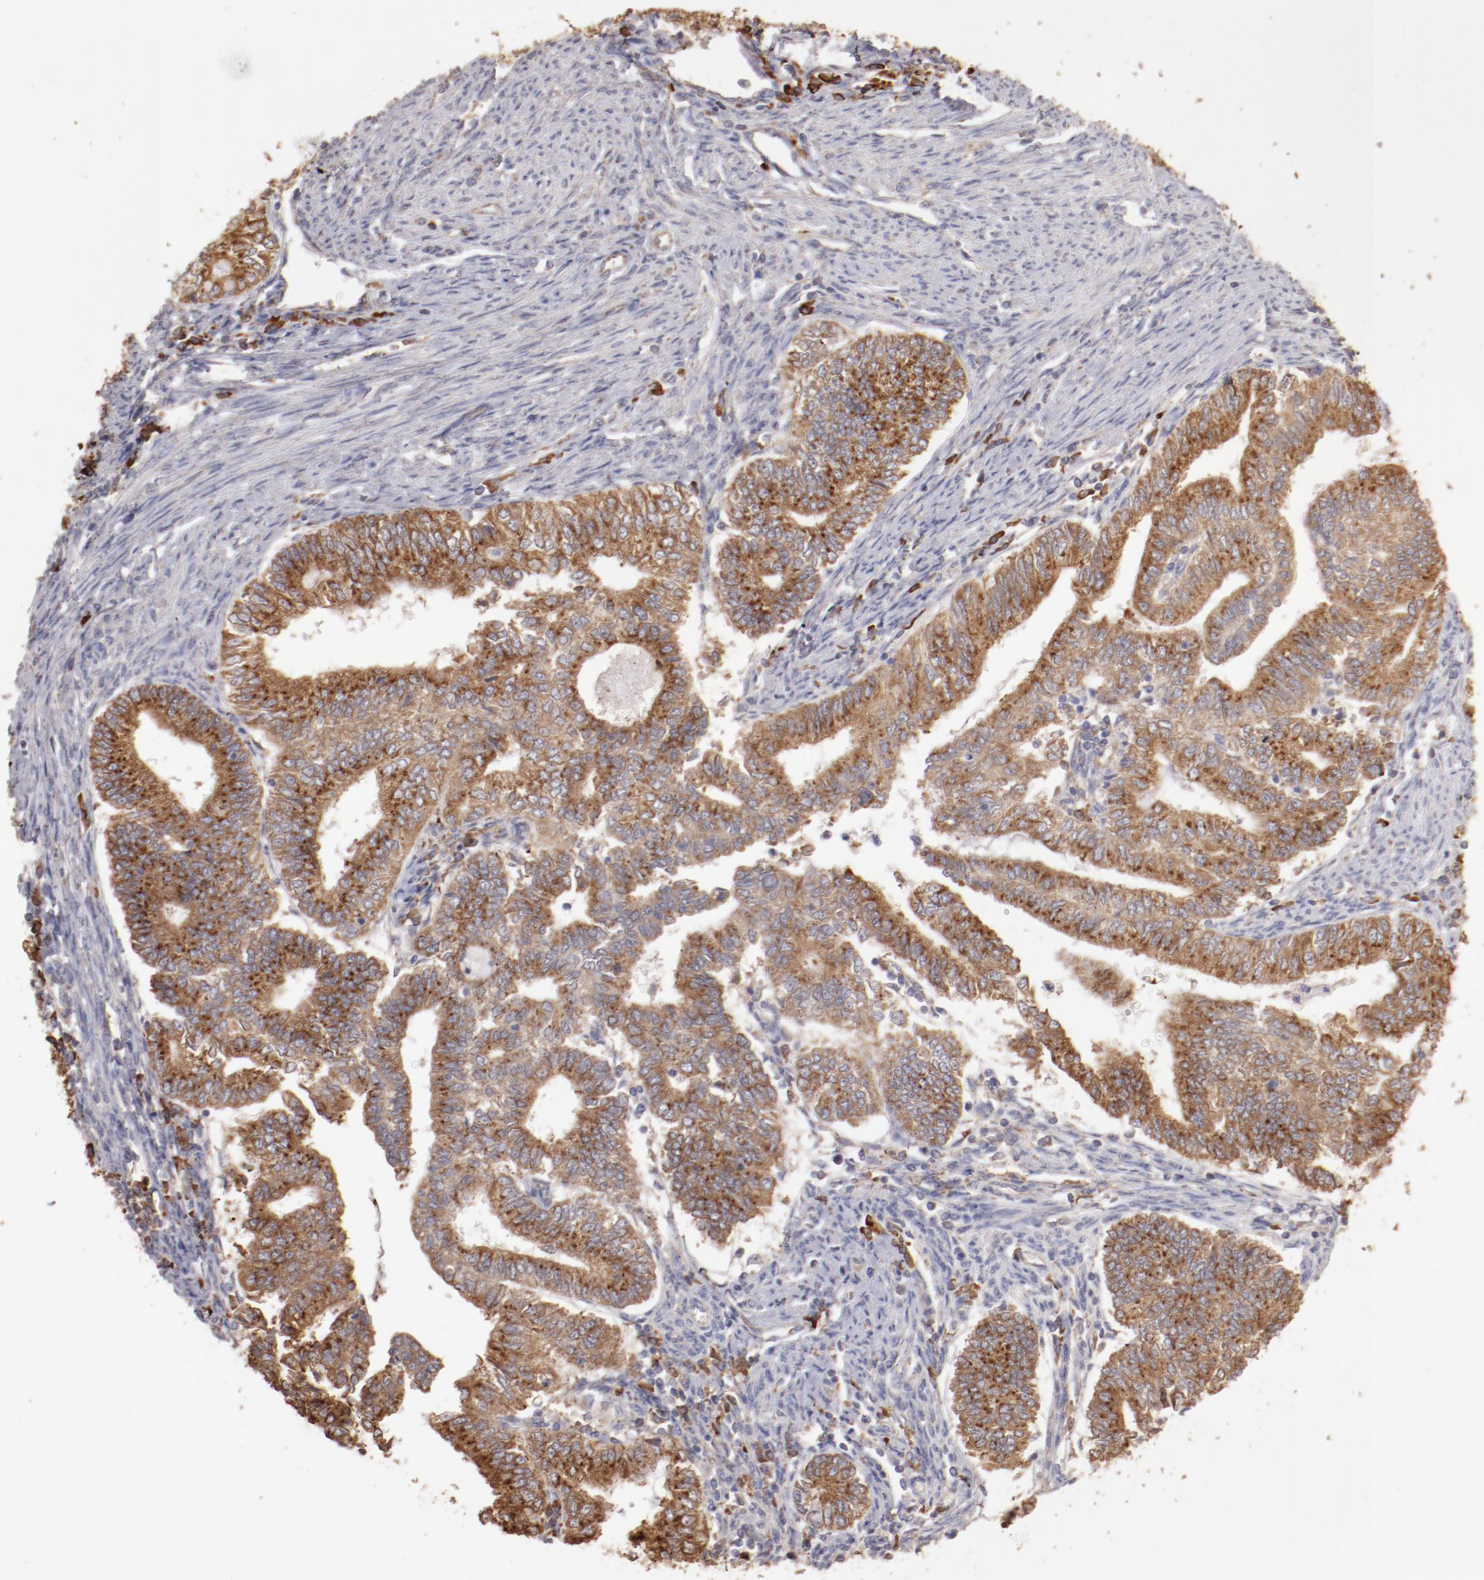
{"staining": {"intensity": "moderate", "quantity": ">75%", "location": "cytoplasmic/membranous"}, "tissue": "endometrial cancer", "cell_type": "Tumor cells", "image_type": "cancer", "snomed": [{"axis": "morphology", "description": "Adenocarcinoma, NOS"}, {"axis": "topography", "description": "Endometrium"}], "caption": "This is an image of IHC staining of endometrial cancer, which shows moderate expression in the cytoplasmic/membranous of tumor cells.", "gene": "NFKBIE", "patient": {"sex": "female", "age": 66}}